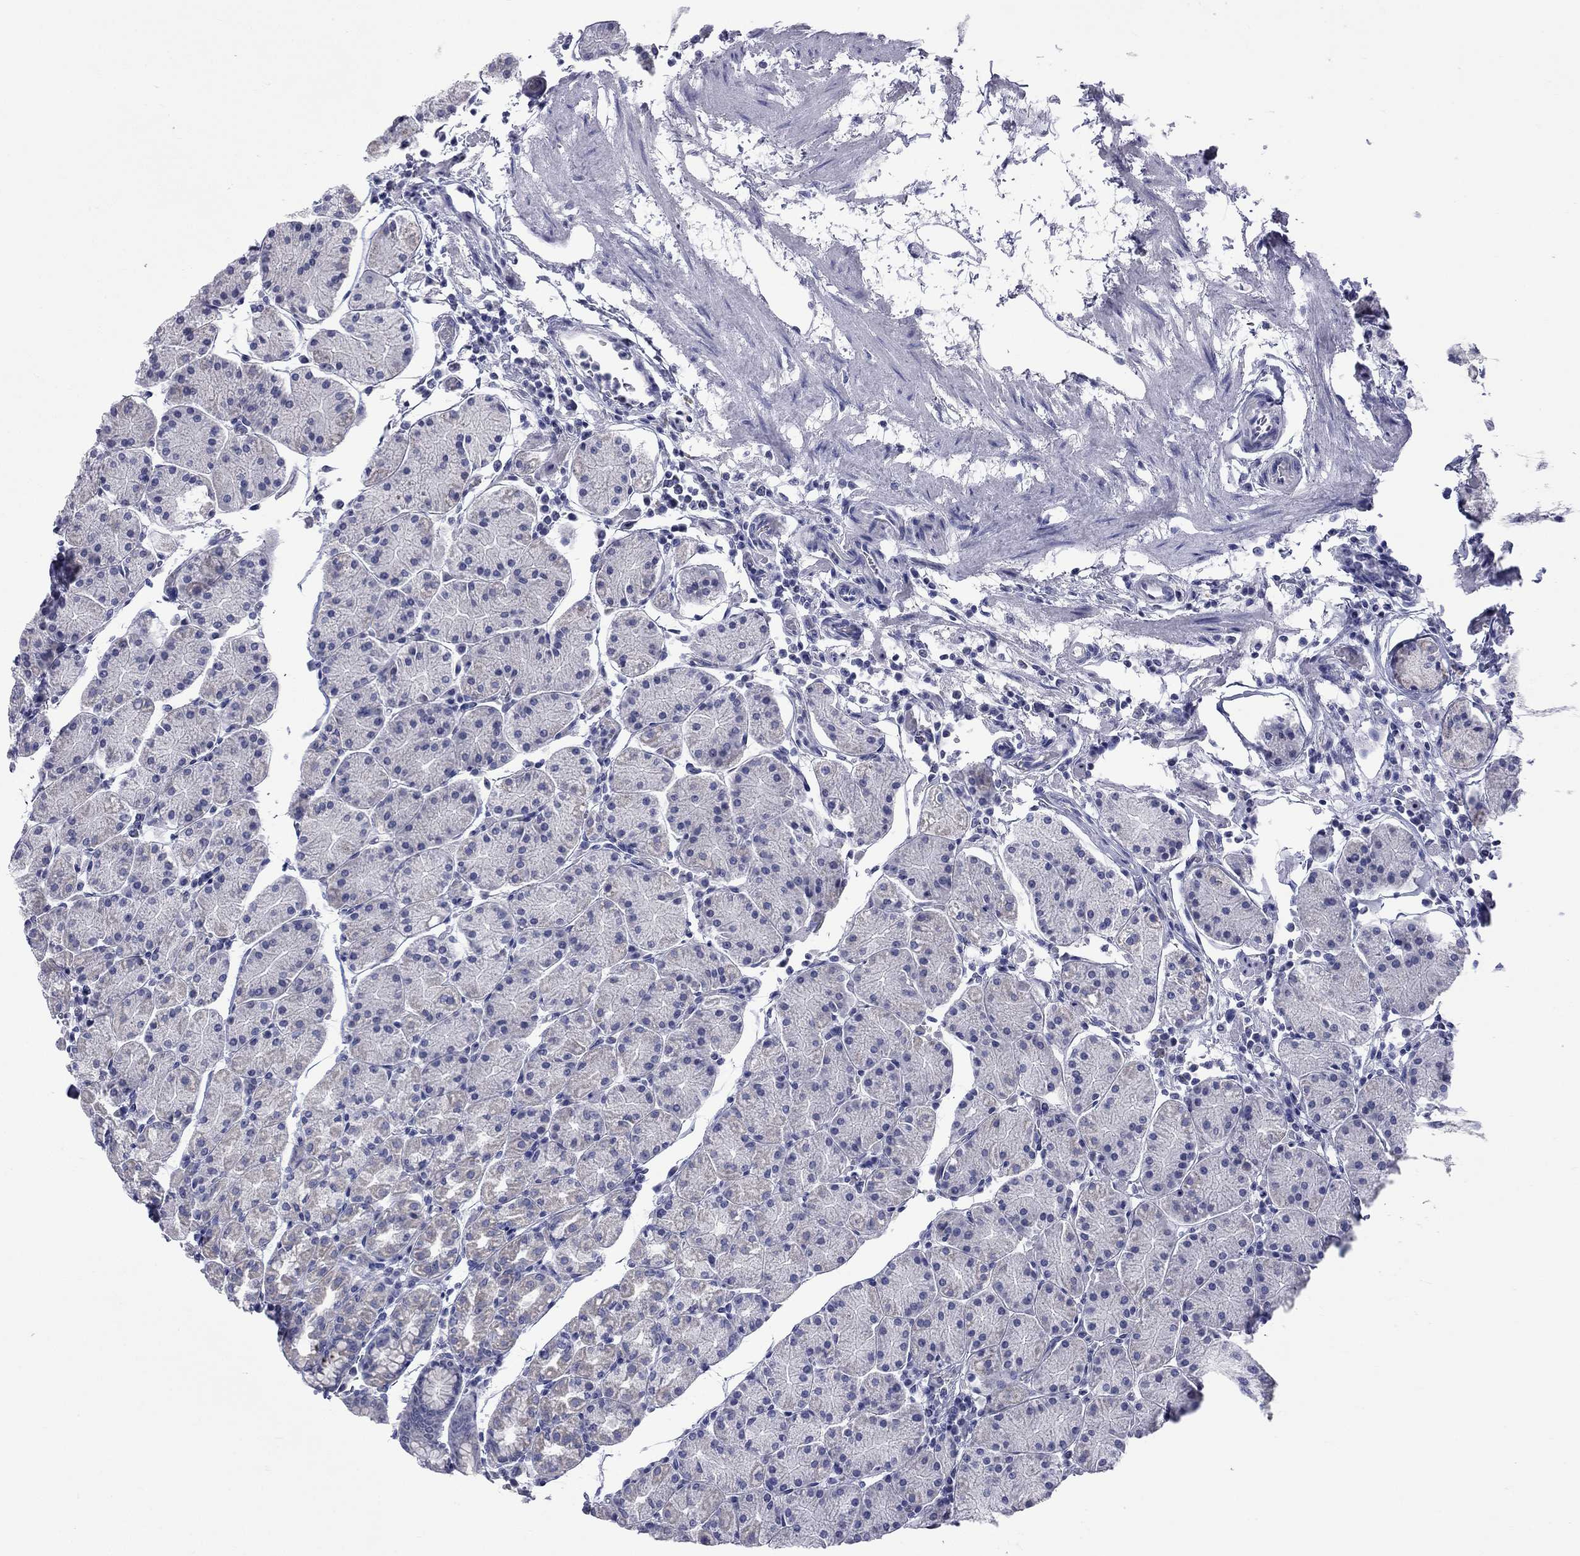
{"staining": {"intensity": "negative", "quantity": "none", "location": "none"}, "tissue": "stomach", "cell_type": "Glandular cells", "image_type": "normal", "snomed": [{"axis": "morphology", "description": "Normal tissue, NOS"}, {"axis": "topography", "description": "Stomach"}], "caption": "Histopathology image shows no significant protein expression in glandular cells of normal stomach. (DAB immunohistochemistry (IHC) with hematoxylin counter stain).", "gene": "ABCB4", "patient": {"sex": "male", "age": 54}}